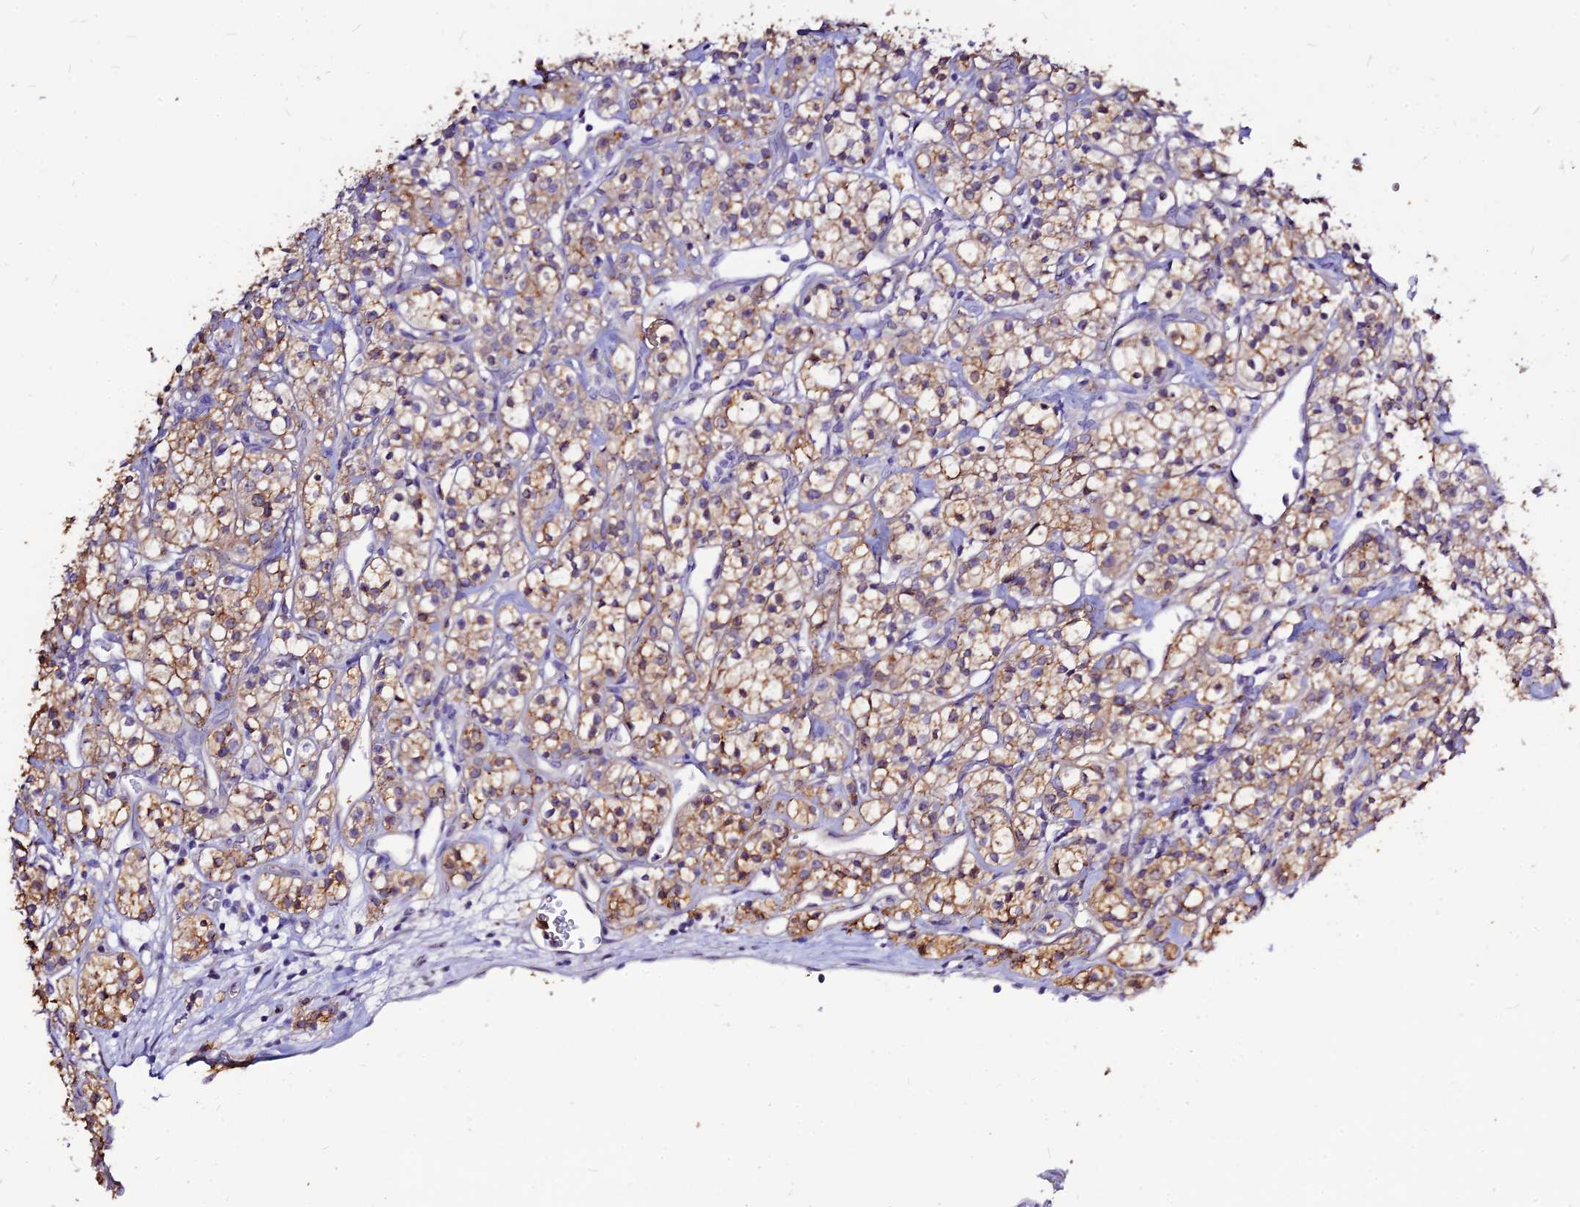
{"staining": {"intensity": "moderate", "quantity": ">75%", "location": "cytoplasmic/membranous"}, "tissue": "renal cancer", "cell_type": "Tumor cells", "image_type": "cancer", "snomed": [{"axis": "morphology", "description": "Adenocarcinoma, NOS"}, {"axis": "topography", "description": "Kidney"}], "caption": "Immunohistochemistry micrograph of neoplastic tissue: adenocarcinoma (renal) stained using IHC displays medium levels of moderate protein expression localized specifically in the cytoplasmic/membranous of tumor cells, appearing as a cytoplasmic/membranous brown color.", "gene": "CZIB", "patient": {"sex": "male", "age": 77}}